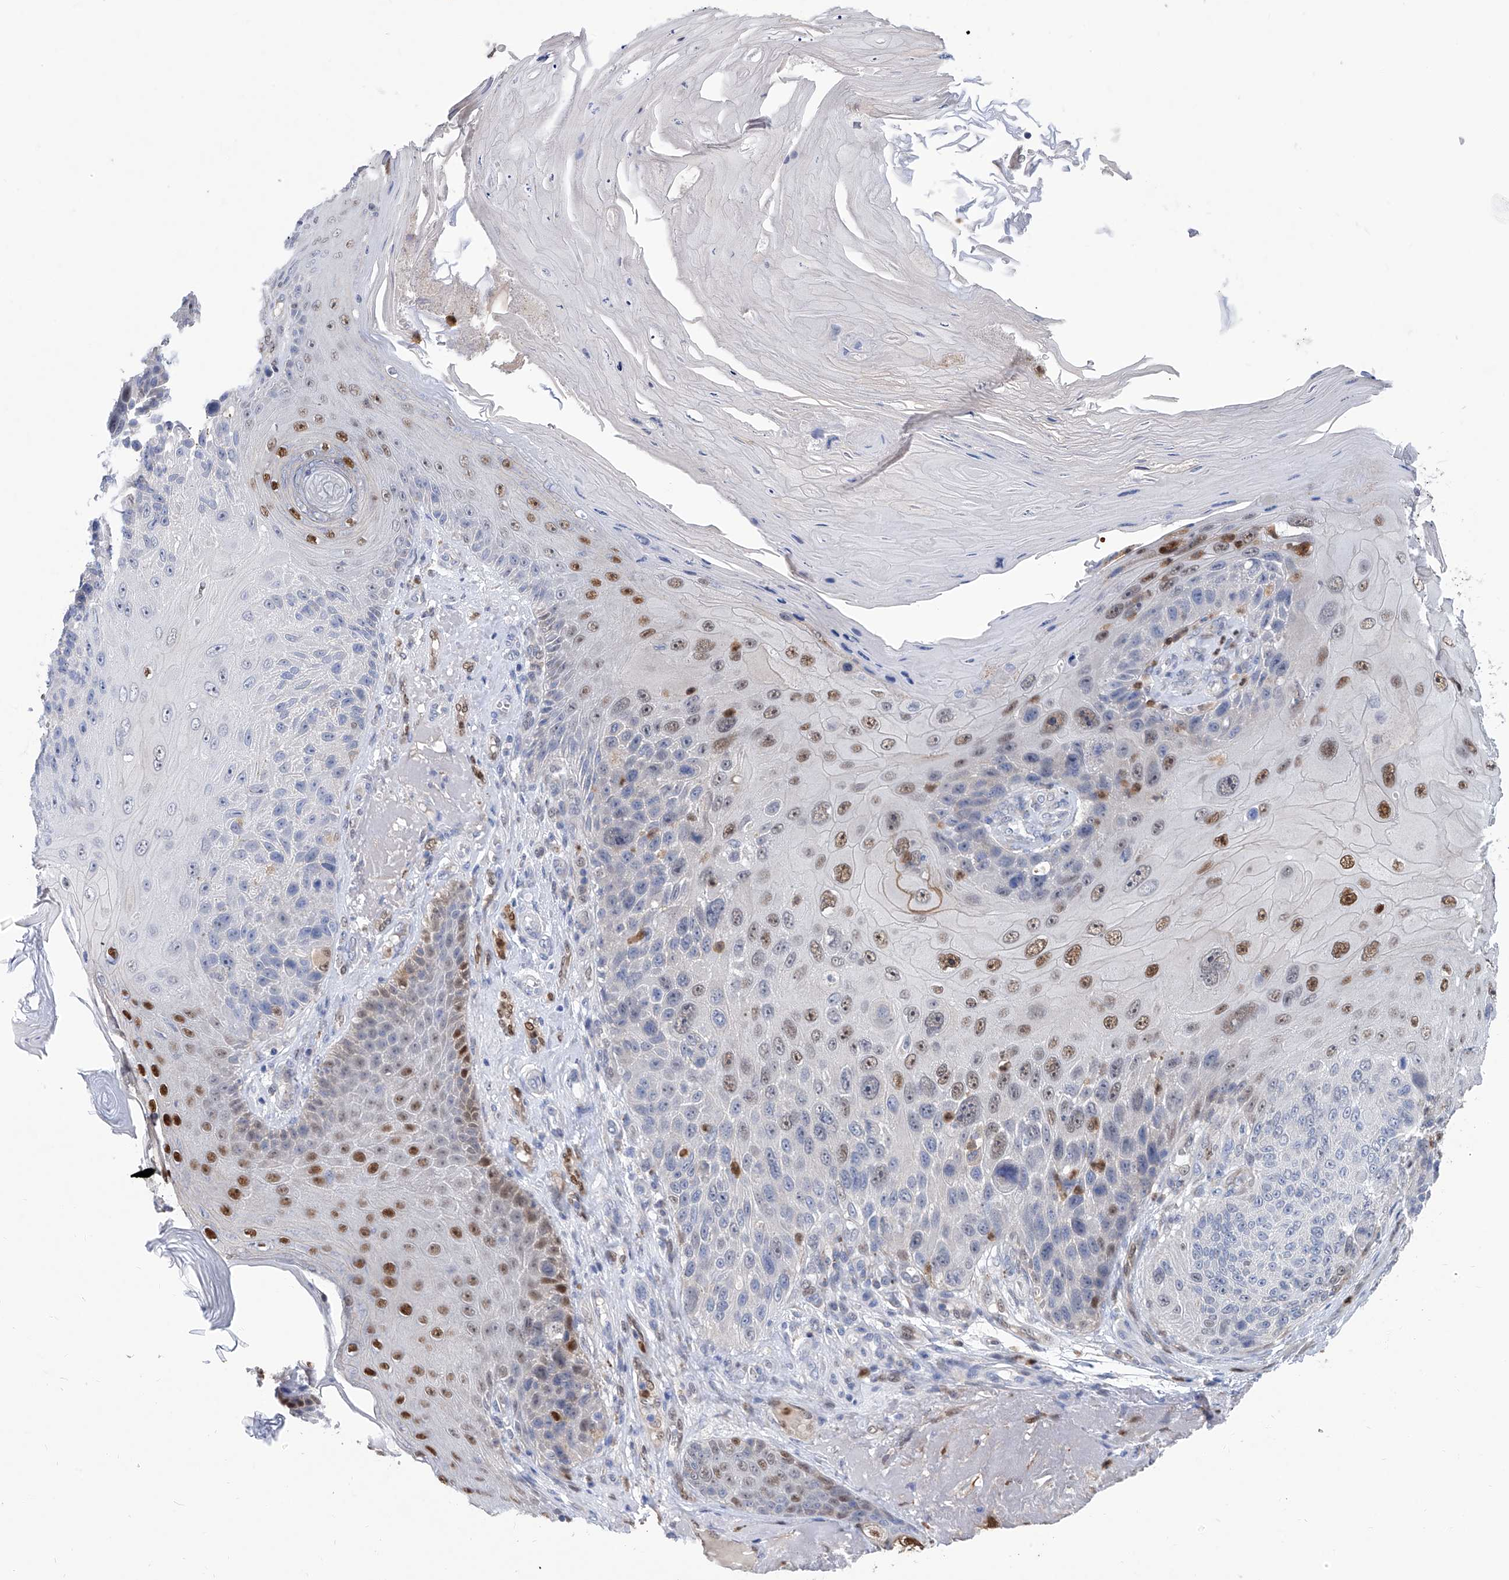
{"staining": {"intensity": "moderate", "quantity": "25%-75%", "location": "nuclear"}, "tissue": "skin cancer", "cell_type": "Tumor cells", "image_type": "cancer", "snomed": [{"axis": "morphology", "description": "Squamous cell carcinoma, NOS"}, {"axis": "topography", "description": "Skin"}], "caption": "About 25%-75% of tumor cells in human skin cancer (squamous cell carcinoma) display moderate nuclear protein expression as visualized by brown immunohistochemical staining.", "gene": "PHF20", "patient": {"sex": "female", "age": 88}}